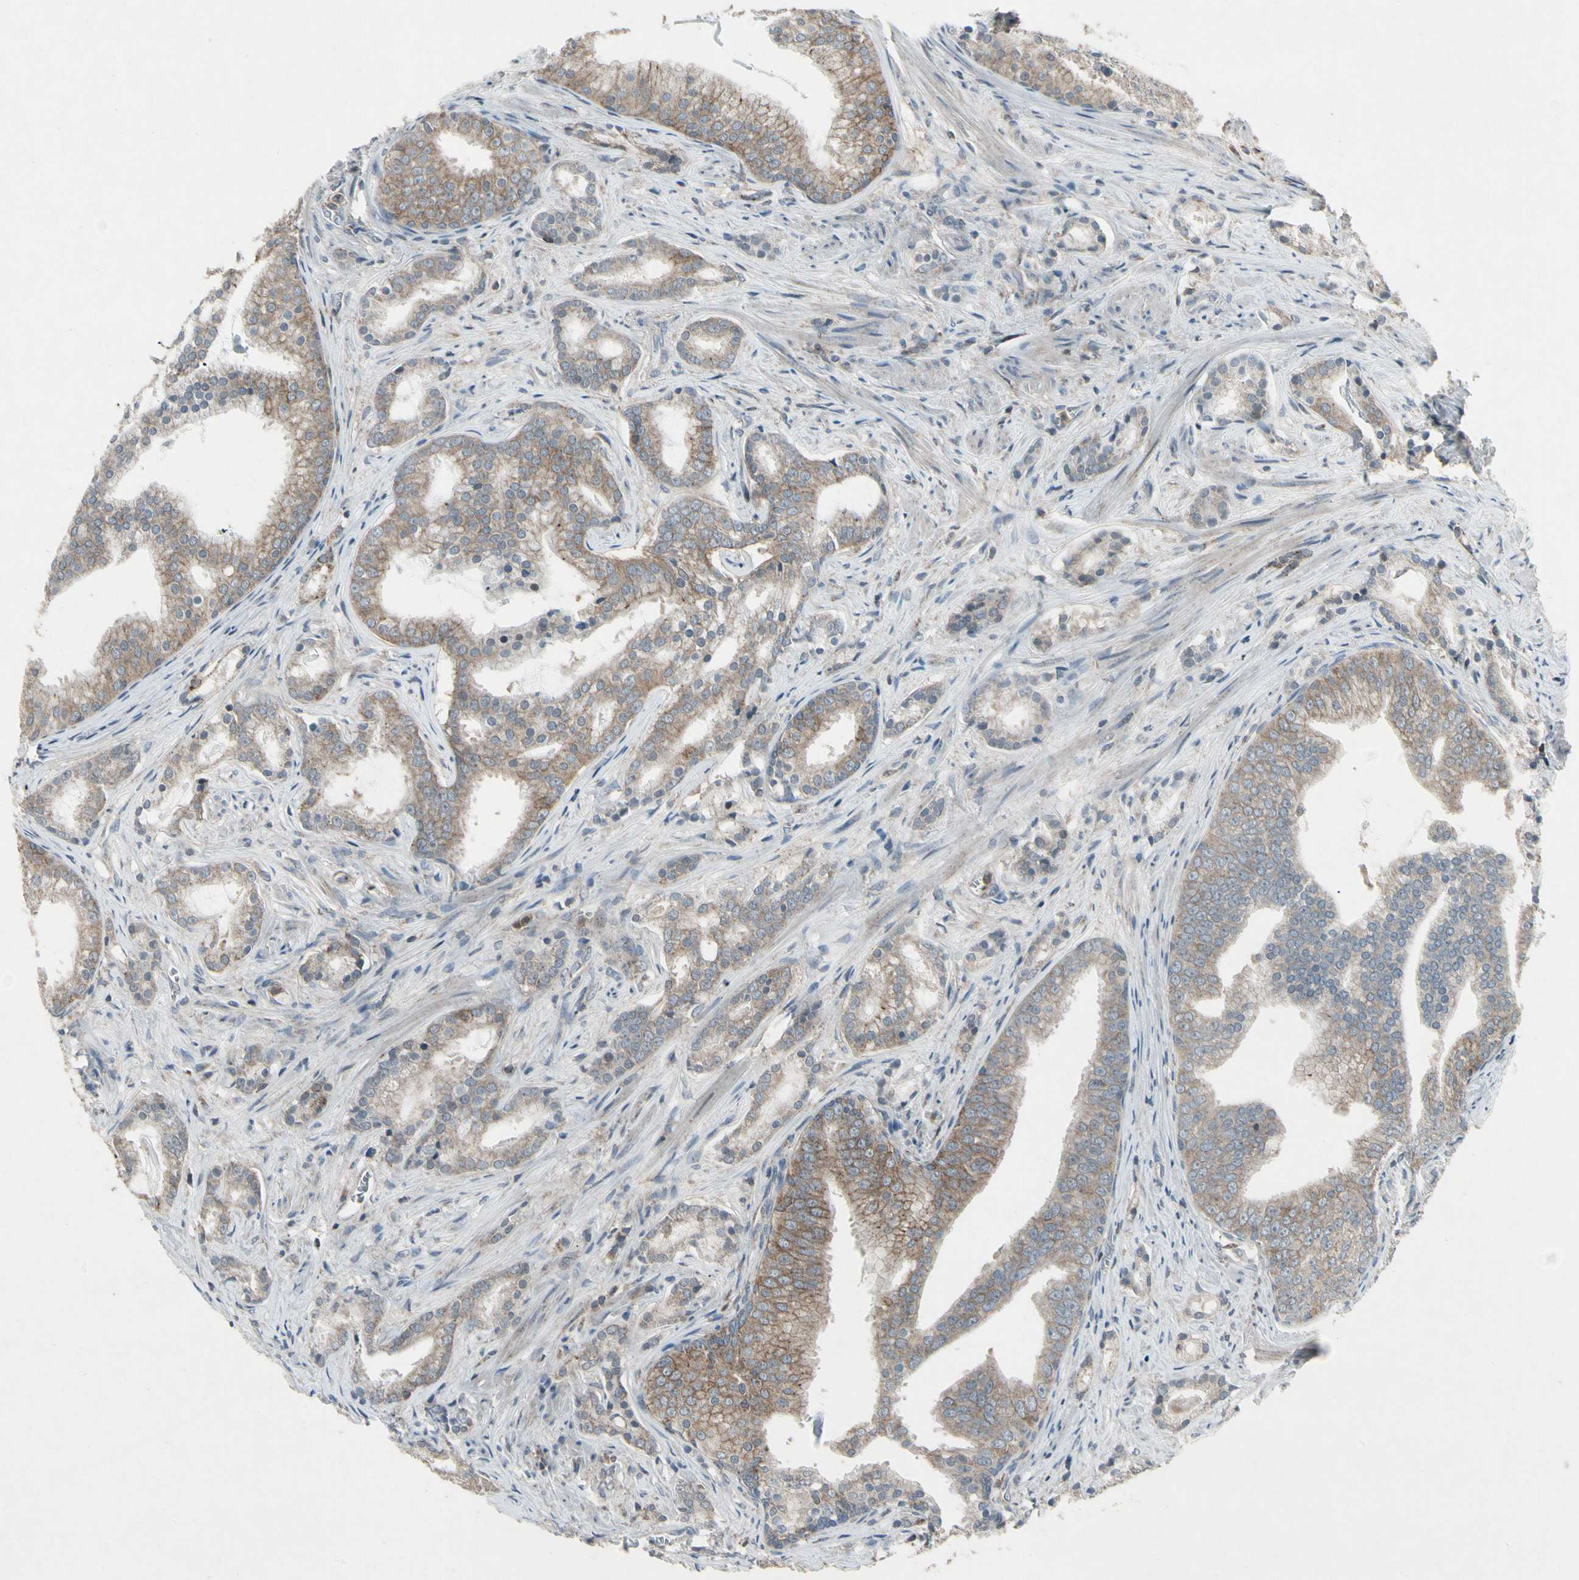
{"staining": {"intensity": "moderate", "quantity": "25%-75%", "location": "cytoplasmic/membranous"}, "tissue": "prostate cancer", "cell_type": "Tumor cells", "image_type": "cancer", "snomed": [{"axis": "morphology", "description": "Adenocarcinoma, Low grade"}, {"axis": "topography", "description": "Prostate"}], "caption": "Human prostate low-grade adenocarcinoma stained with a brown dye shows moderate cytoplasmic/membranous positive positivity in approximately 25%-75% of tumor cells.", "gene": "NMI", "patient": {"sex": "male", "age": 58}}